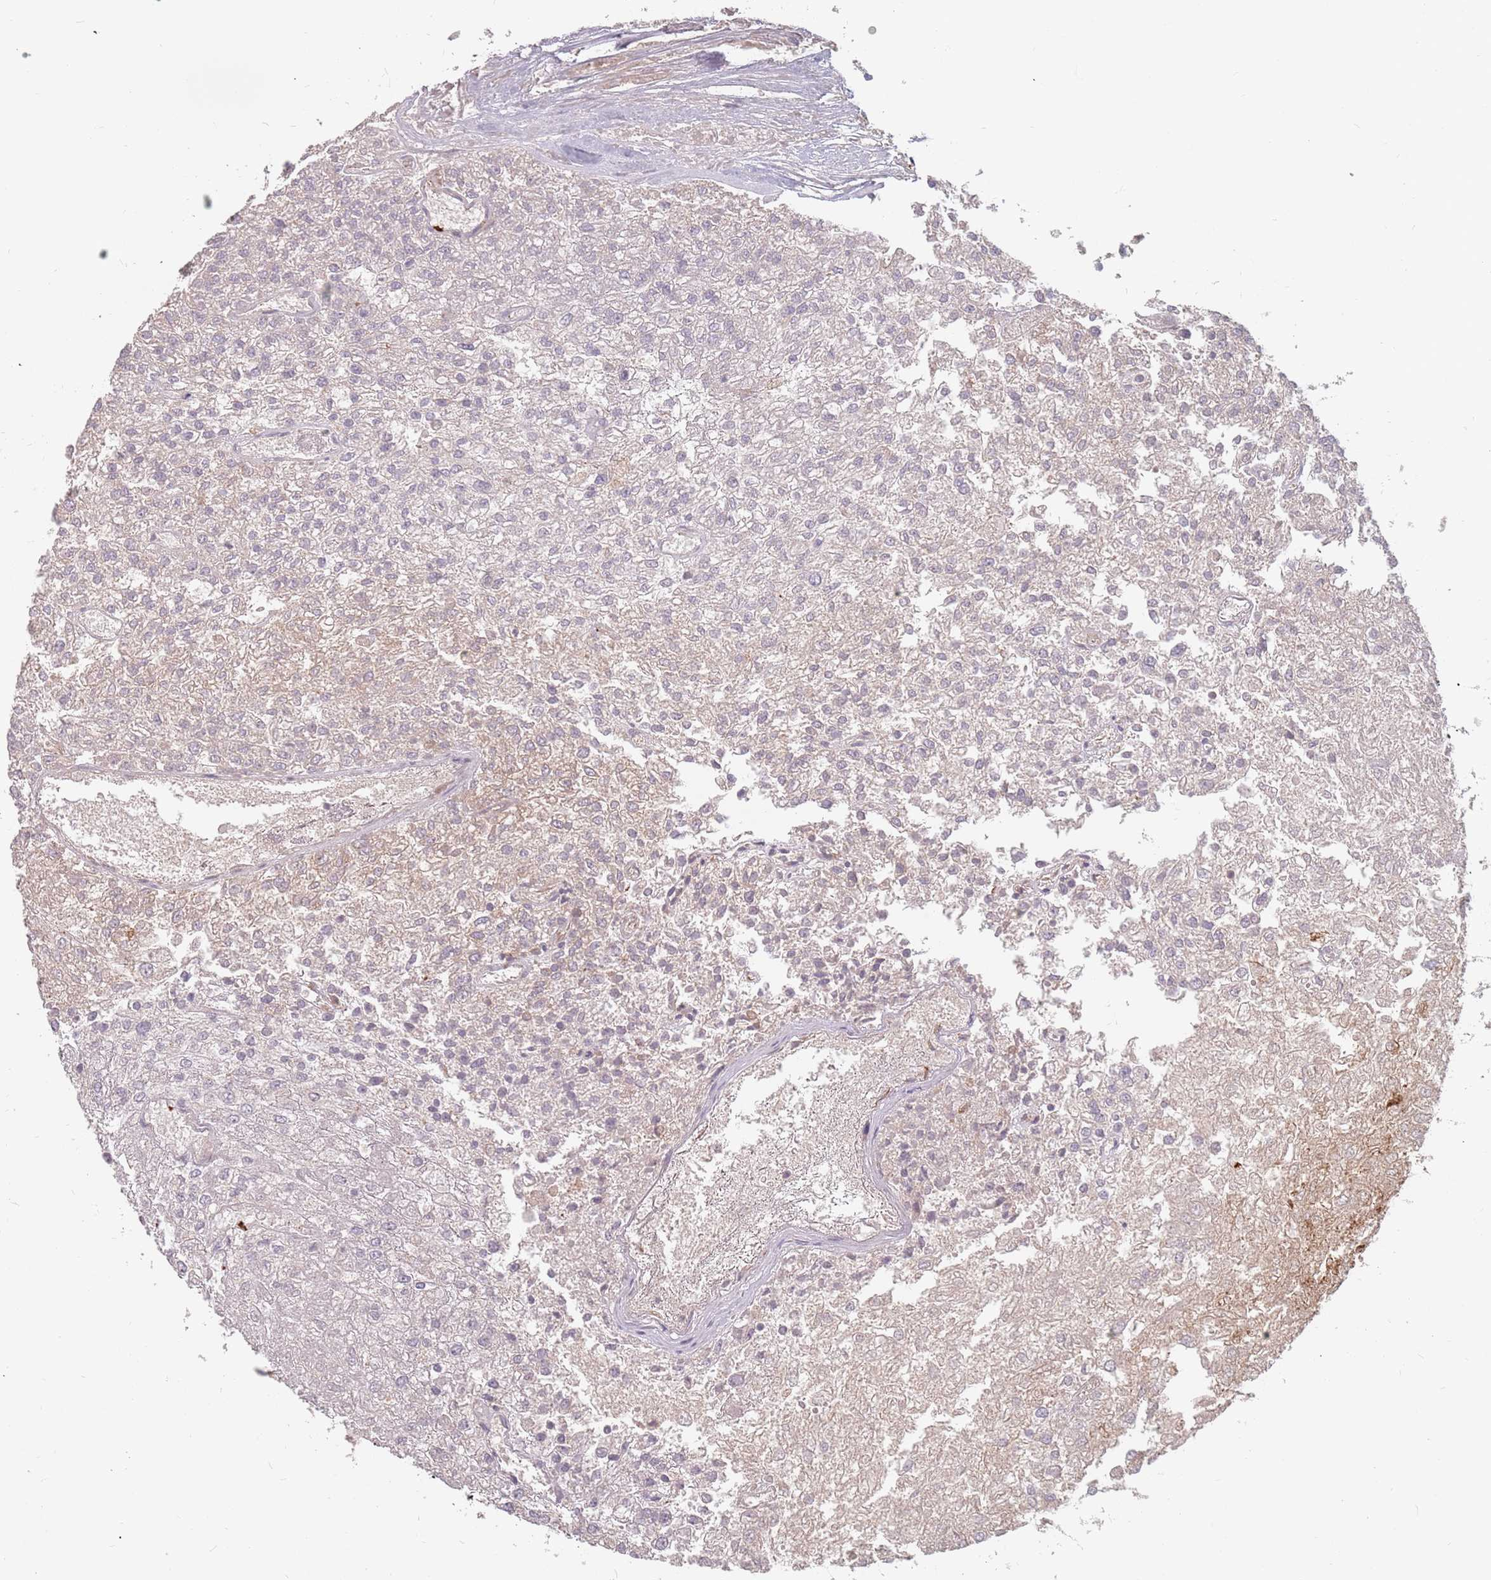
{"staining": {"intensity": "negative", "quantity": "none", "location": "none"}, "tissue": "renal cancer", "cell_type": "Tumor cells", "image_type": "cancer", "snomed": [{"axis": "morphology", "description": "Adenocarcinoma, NOS"}, {"axis": "topography", "description": "Kidney"}], "caption": "Adenocarcinoma (renal) was stained to show a protein in brown. There is no significant staining in tumor cells.", "gene": "ADAL", "patient": {"sex": "female", "age": 54}}